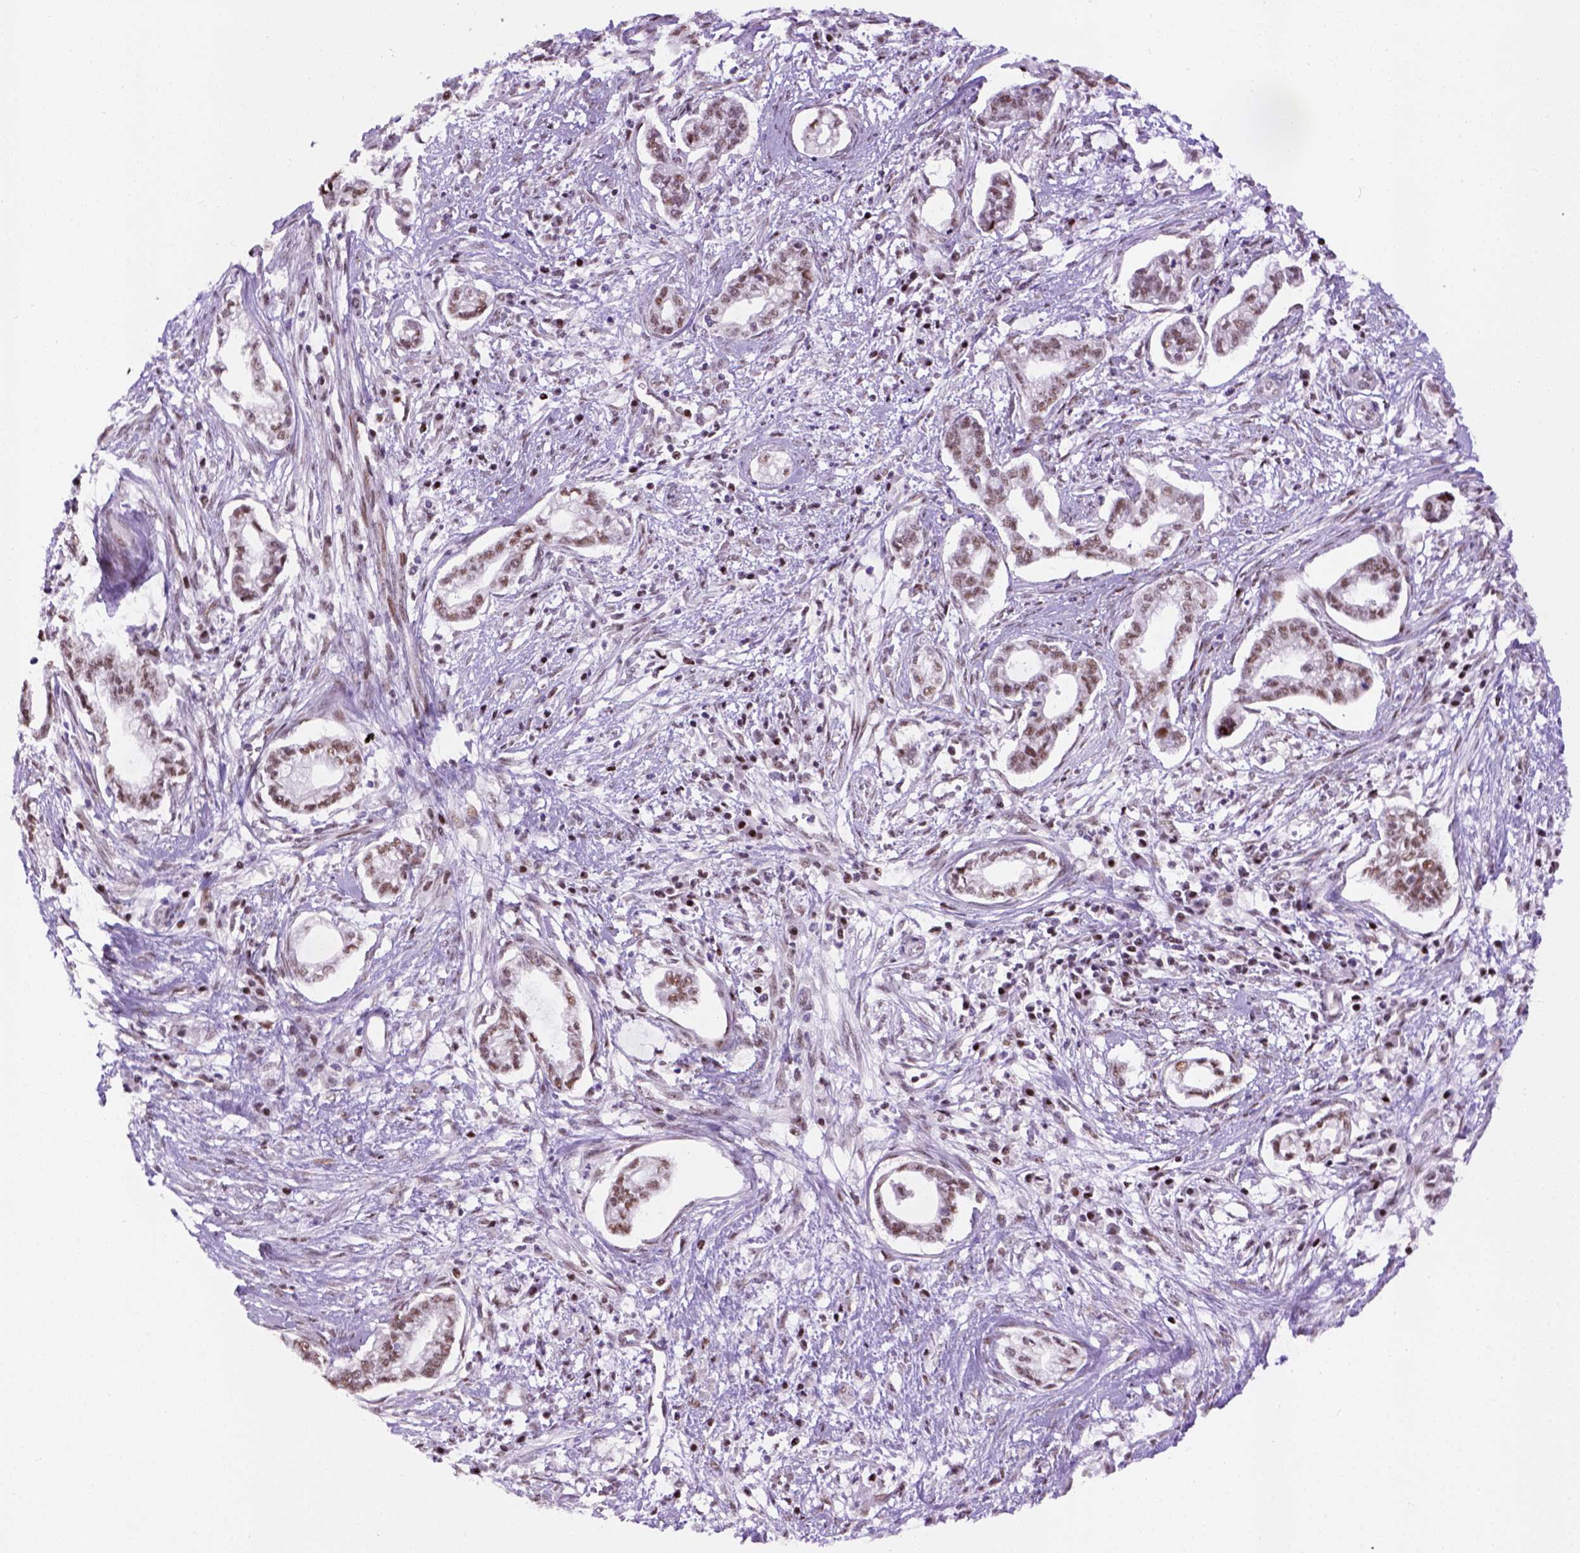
{"staining": {"intensity": "moderate", "quantity": "25%-75%", "location": "nuclear"}, "tissue": "cervical cancer", "cell_type": "Tumor cells", "image_type": "cancer", "snomed": [{"axis": "morphology", "description": "Adenocarcinoma, NOS"}, {"axis": "topography", "description": "Cervix"}], "caption": "IHC of human cervical cancer (adenocarcinoma) shows medium levels of moderate nuclear expression in approximately 25%-75% of tumor cells.", "gene": "TBPL1", "patient": {"sex": "female", "age": 62}}